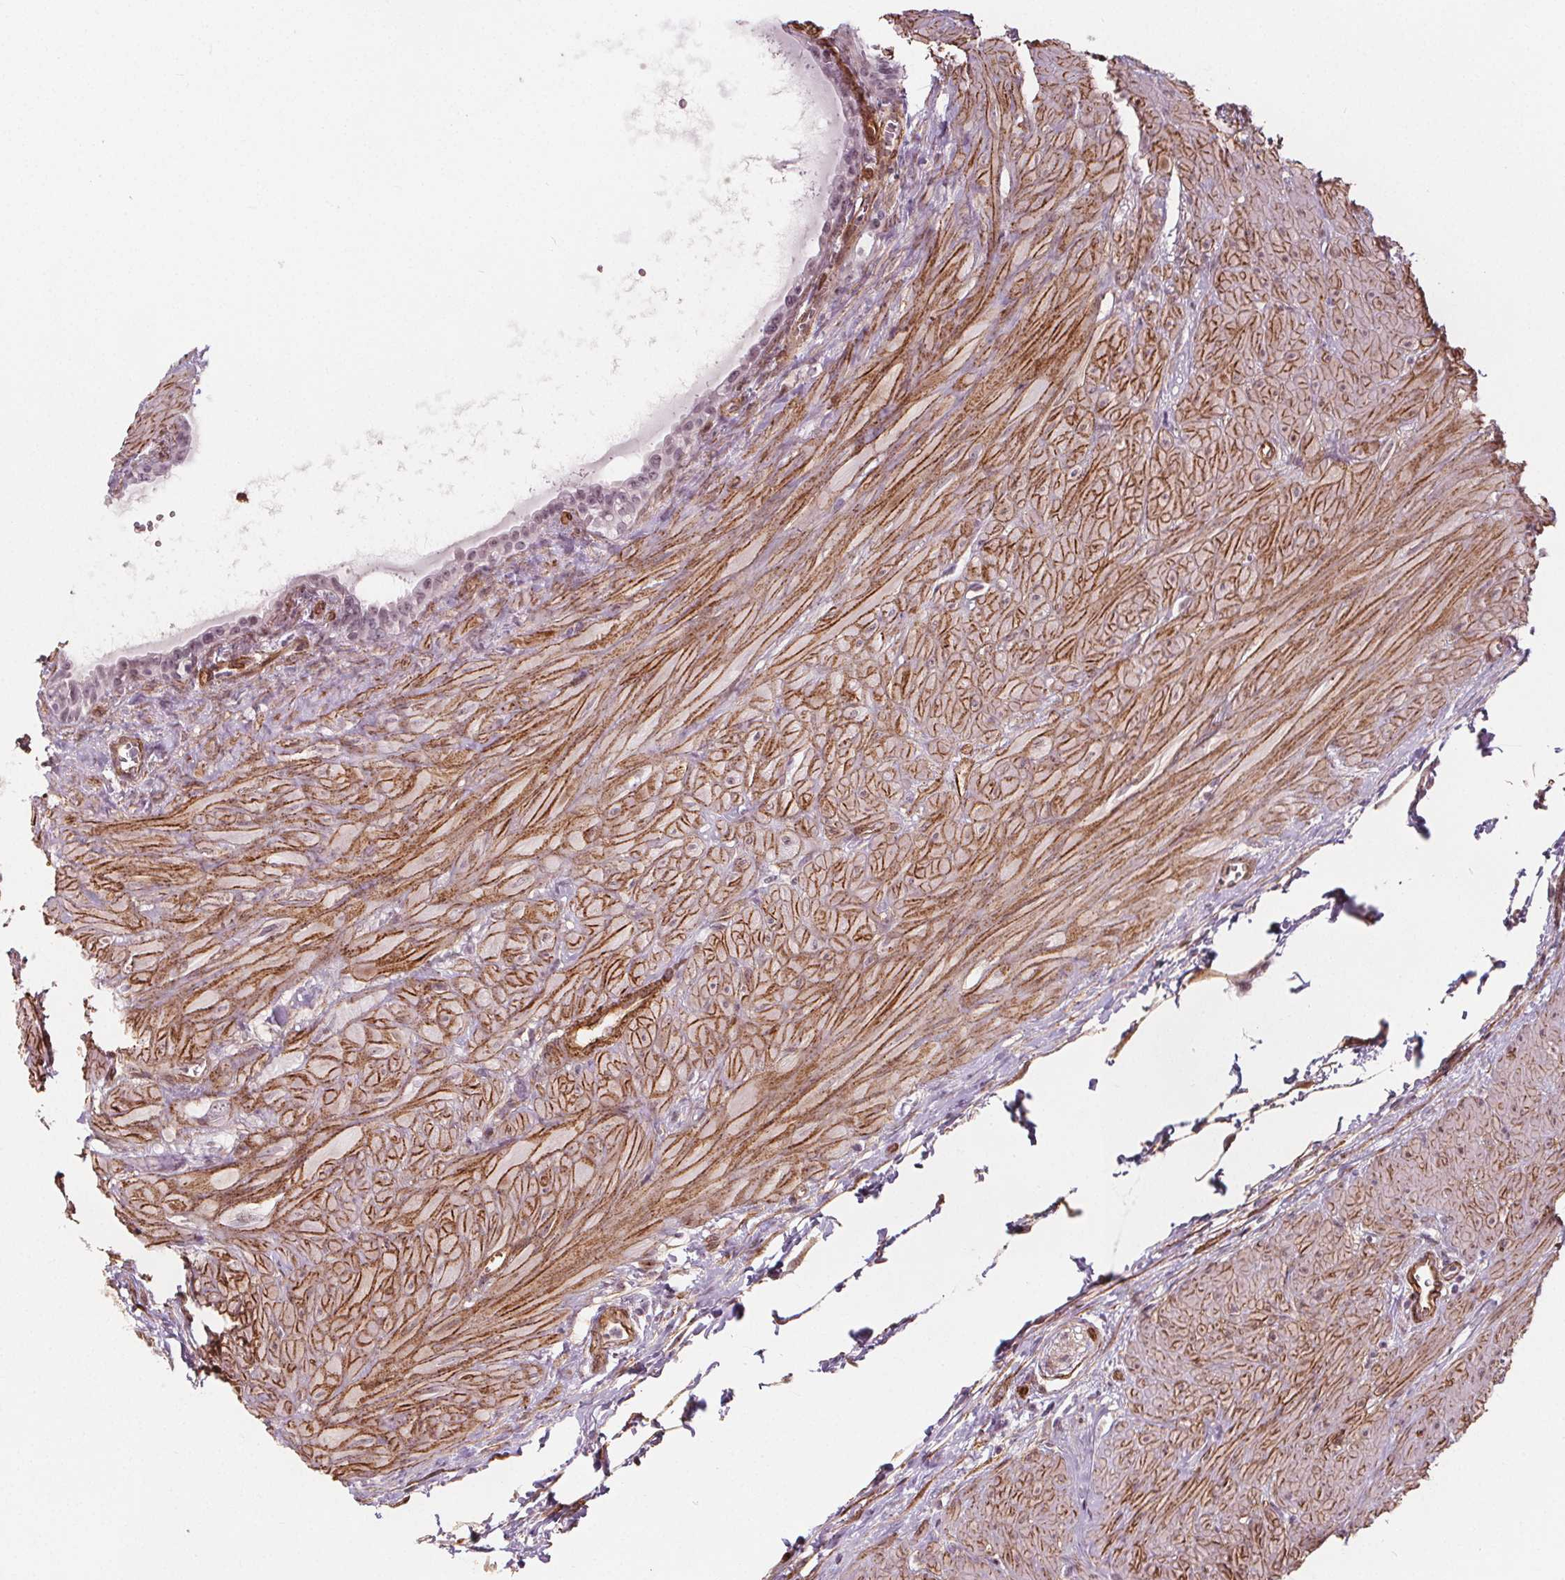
{"staining": {"intensity": "weak", "quantity": "<25%", "location": "nuclear"}, "tissue": "seminal vesicle", "cell_type": "Glandular cells", "image_type": "normal", "snomed": [{"axis": "morphology", "description": "Normal tissue, NOS"}, {"axis": "topography", "description": "Seminal veicle"}], "caption": "A high-resolution photomicrograph shows immunohistochemistry staining of benign seminal vesicle, which reveals no significant expression in glandular cells.", "gene": "HAS1", "patient": {"sex": "male", "age": 76}}